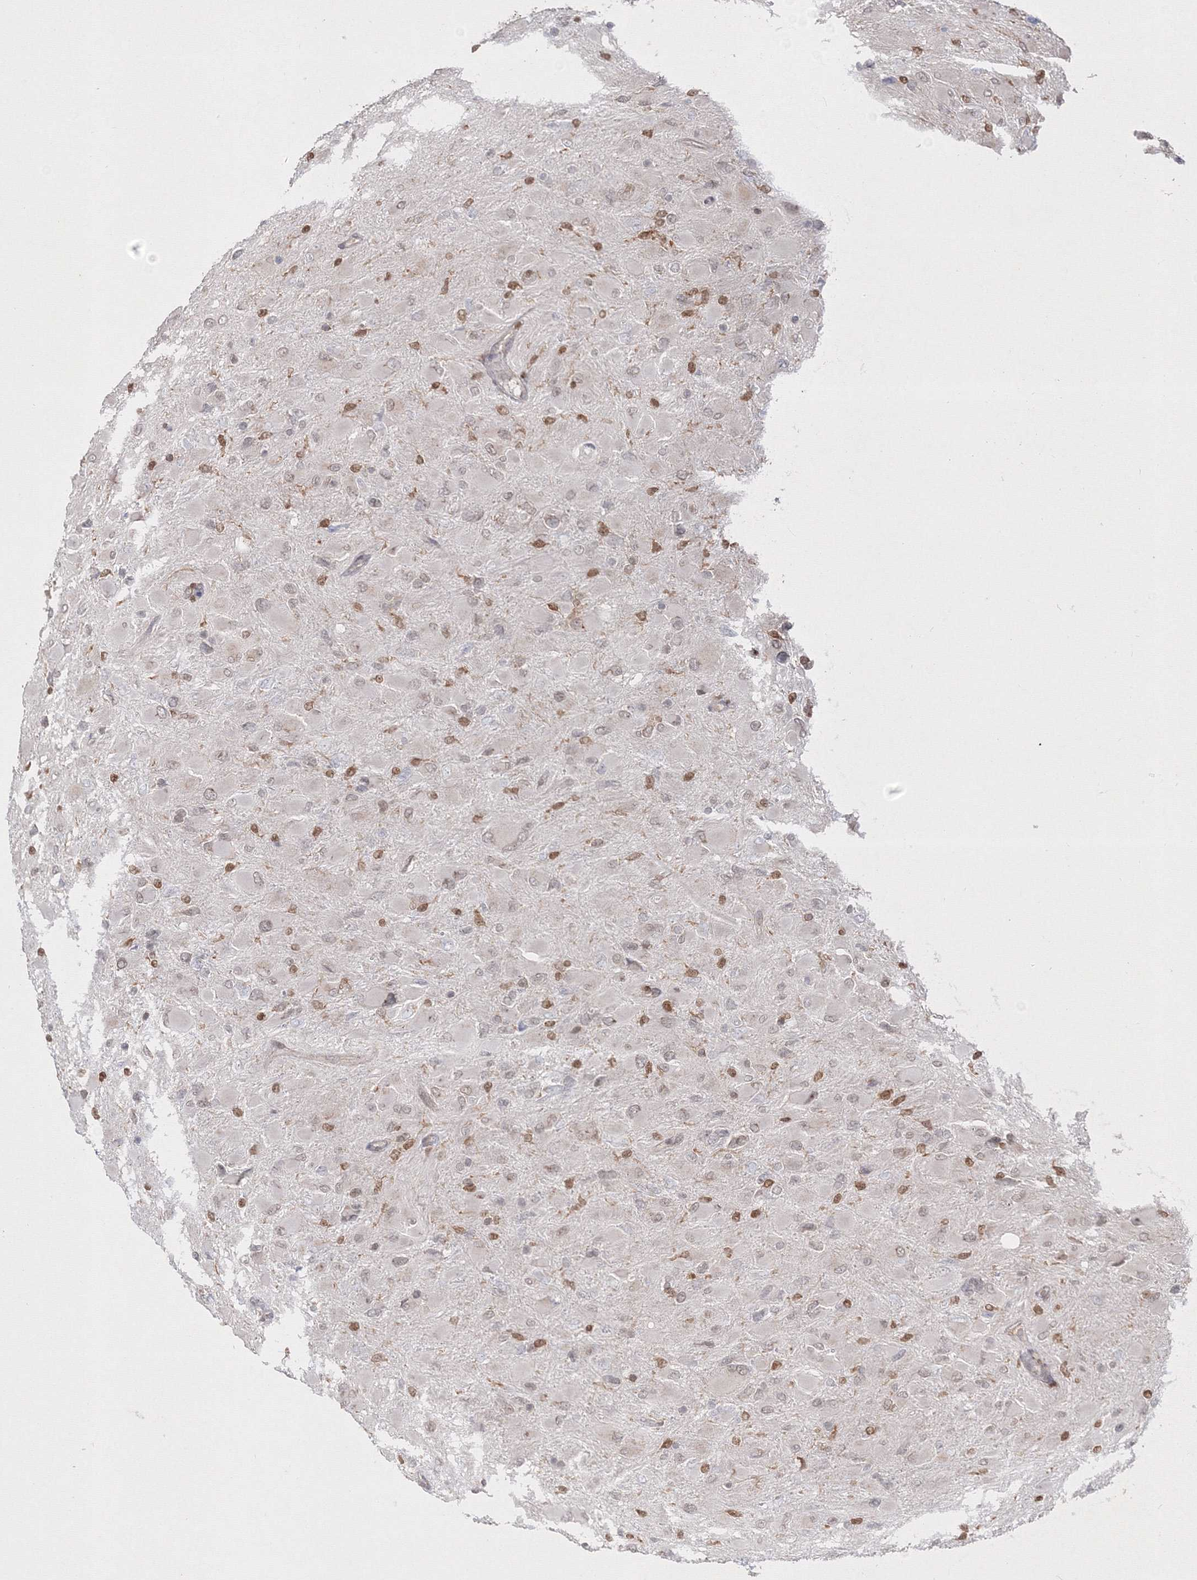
{"staining": {"intensity": "moderate", "quantity": "<25%", "location": "nuclear"}, "tissue": "glioma", "cell_type": "Tumor cells", "image_type": "cancer", "snomed": [{"axis": "morphology", "description": "Glioma, malignant, High grade"}, {"axis": "topography", "description": "Cerebral cortex"}], "caption": "IHC of malignant glioma (high-grade) exhibits low levels of moderate nuclear expression in approximately <25% of tumor cells.", "gene": "TMEM50B", "patient": {"sex": "female", "age": 36}}